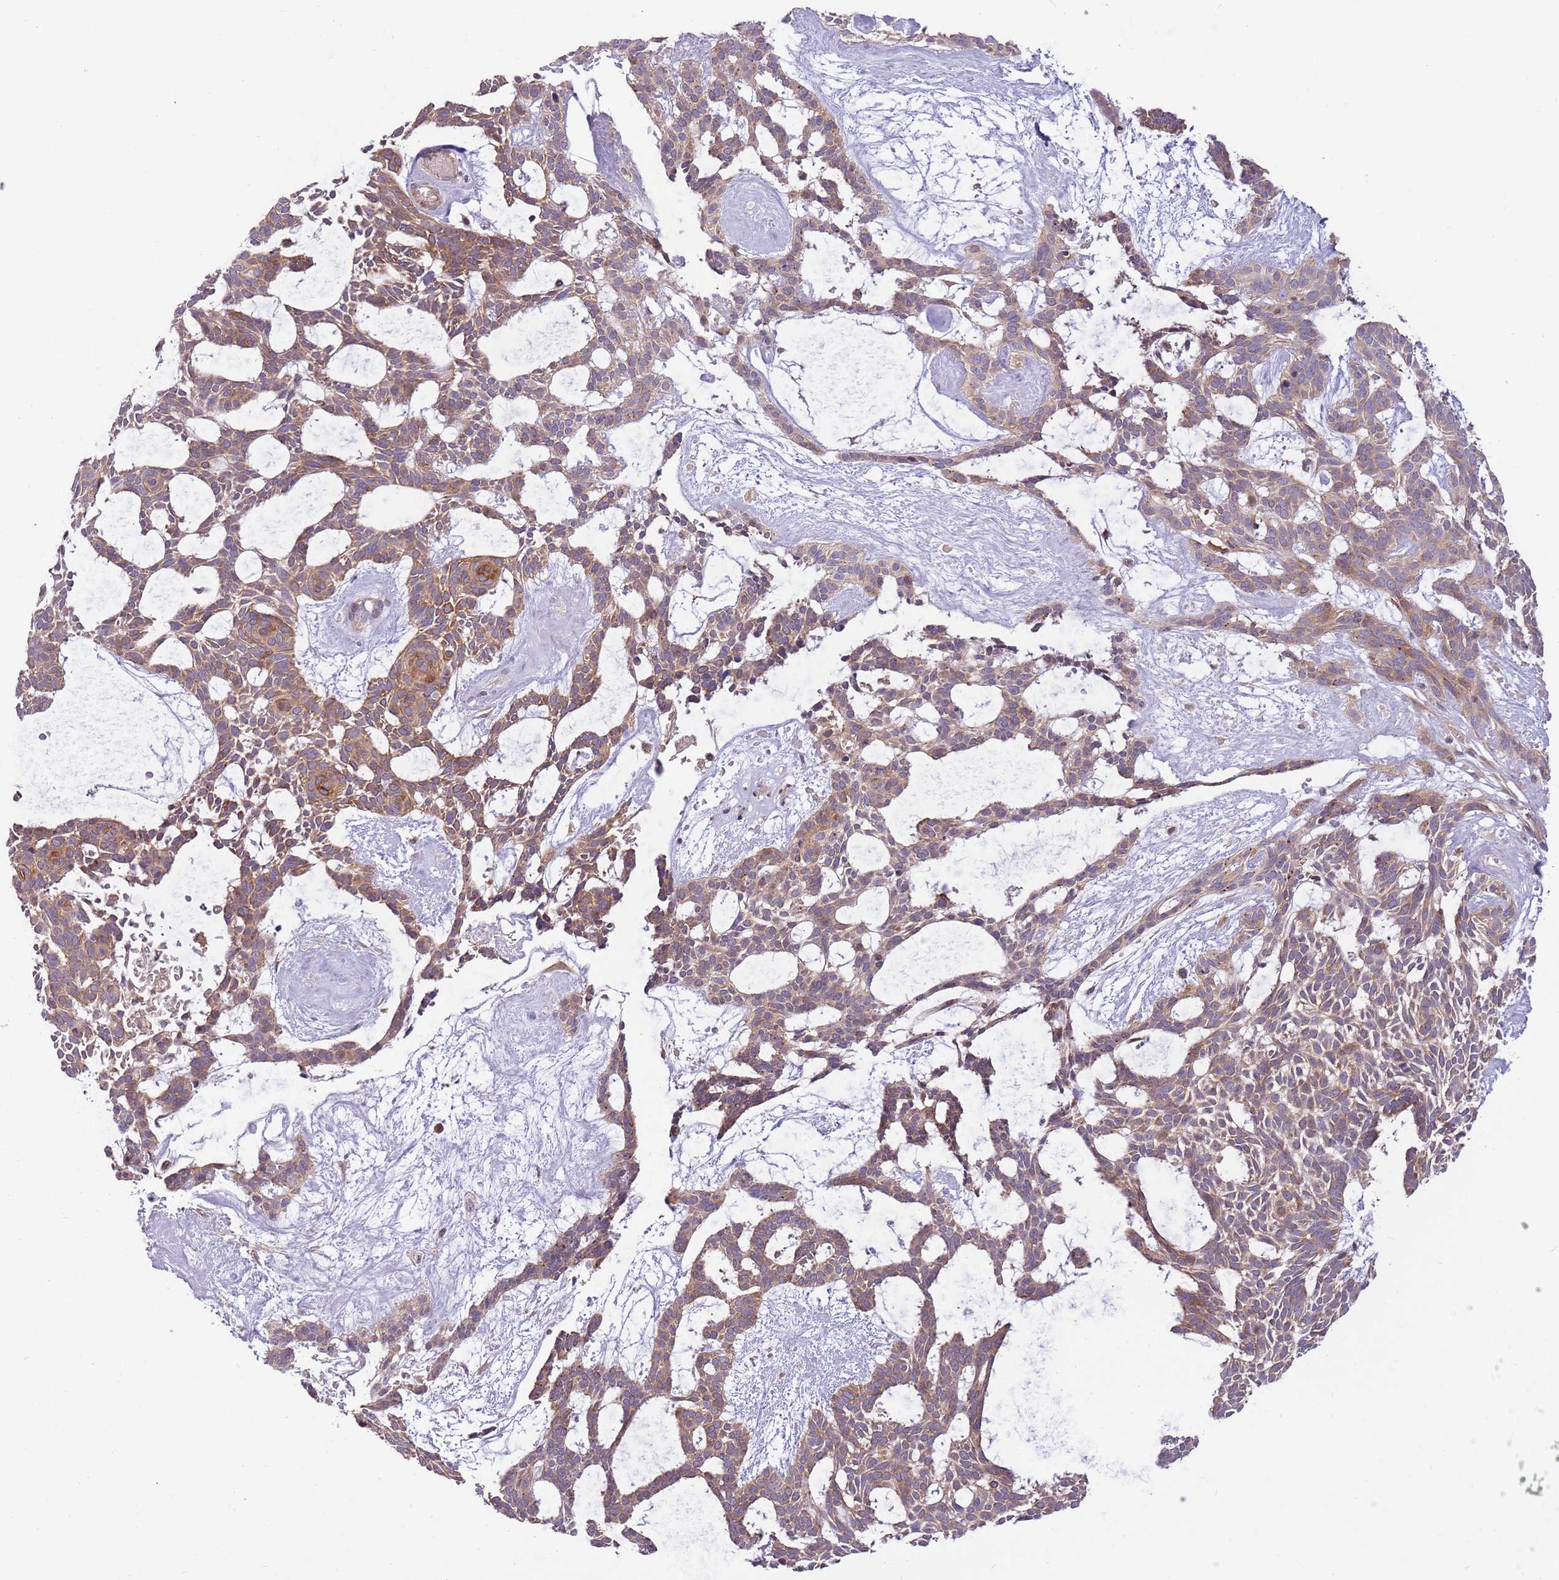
{"staining": {"intensity": "moderate", "quantity": ">75%", "location": "cytoplasmic/membranous"}, "tissue": "skin cancer", "cell_type": "Tumor cells", "image_type": "cancer", "snomed": [{"axis": "morphology", "description": "Basal cell carcinoma"}, {"axis": "topography", "description": "Skin"}], "caption": "Approximately >75% of tumor cells in human basal cell carcinoma (skin) exhibit moderate cytoplasmic/membranous protein positivity as visualized by brown immunohistochemical staining.", "gene": "RNF128", "patient": {"sex": "male", "age": 61}}